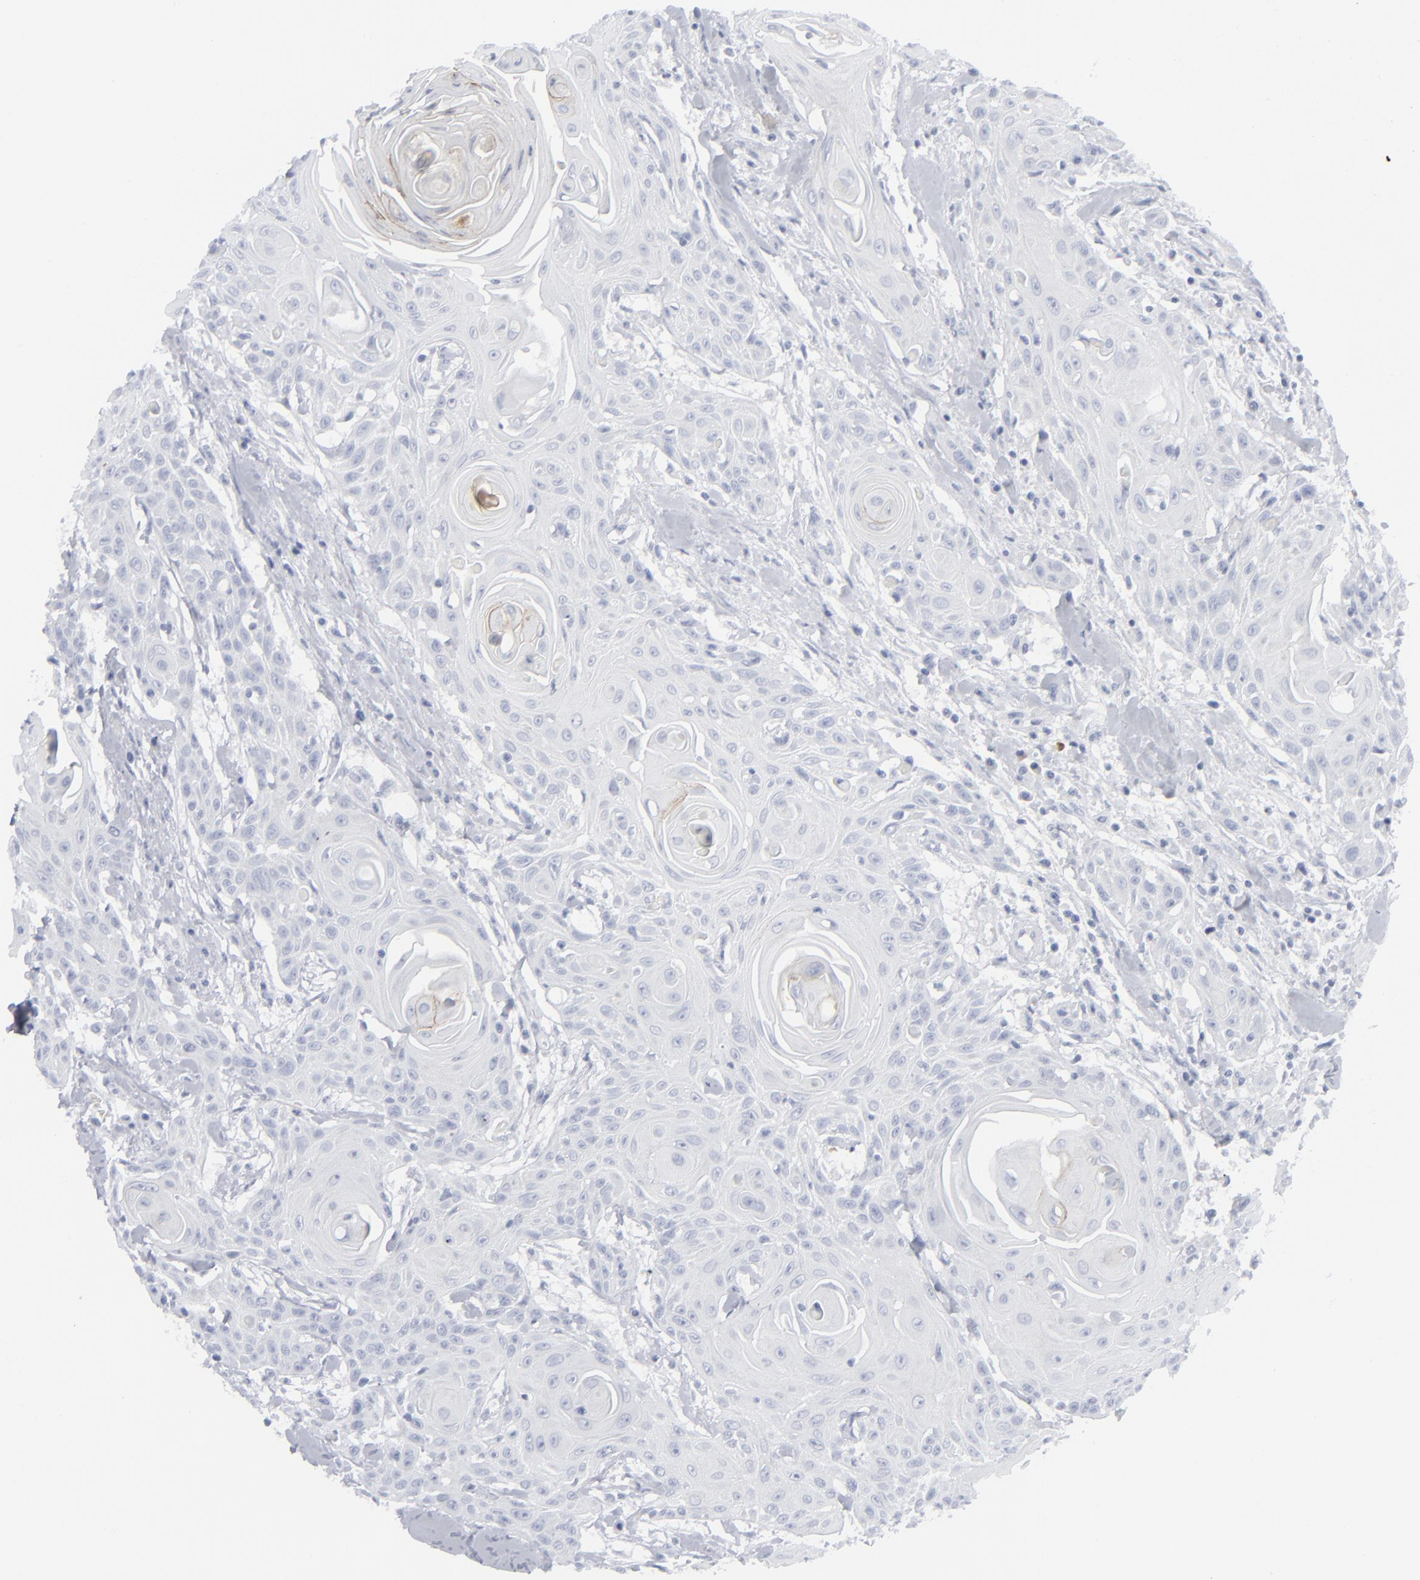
{"staining": {"intensity": "moderate", "quantity": "<25%", "location": "cytoplasmic/membranous"}, "tissue": "head and neck cancer", "cell_type": "Tumor cells", "image_type": "cancer", "snomed": [{"axis": "morphology", "description": "Squamous cell carcinoma, NOS"}, {"axis": "morphology", "description": "Squamous cell carcinoma, metastatic, NOS"}, {"axis": "topography", "description": "Lymph node"}, {"axis": "topography", "description": "Salivary gland"}, {"axis": "topography", "description": "Head-Neck"}], "caption": "About <25% of tumor cells in human head and neck cancer (metastatic squamous cell carcinoma) reveal moderate cytoplasmic/membranous protein staining as visualized by brown immunohistochemical staining.", "gene": "MSLN", "patient": {"sex": "female", "age": 74}}